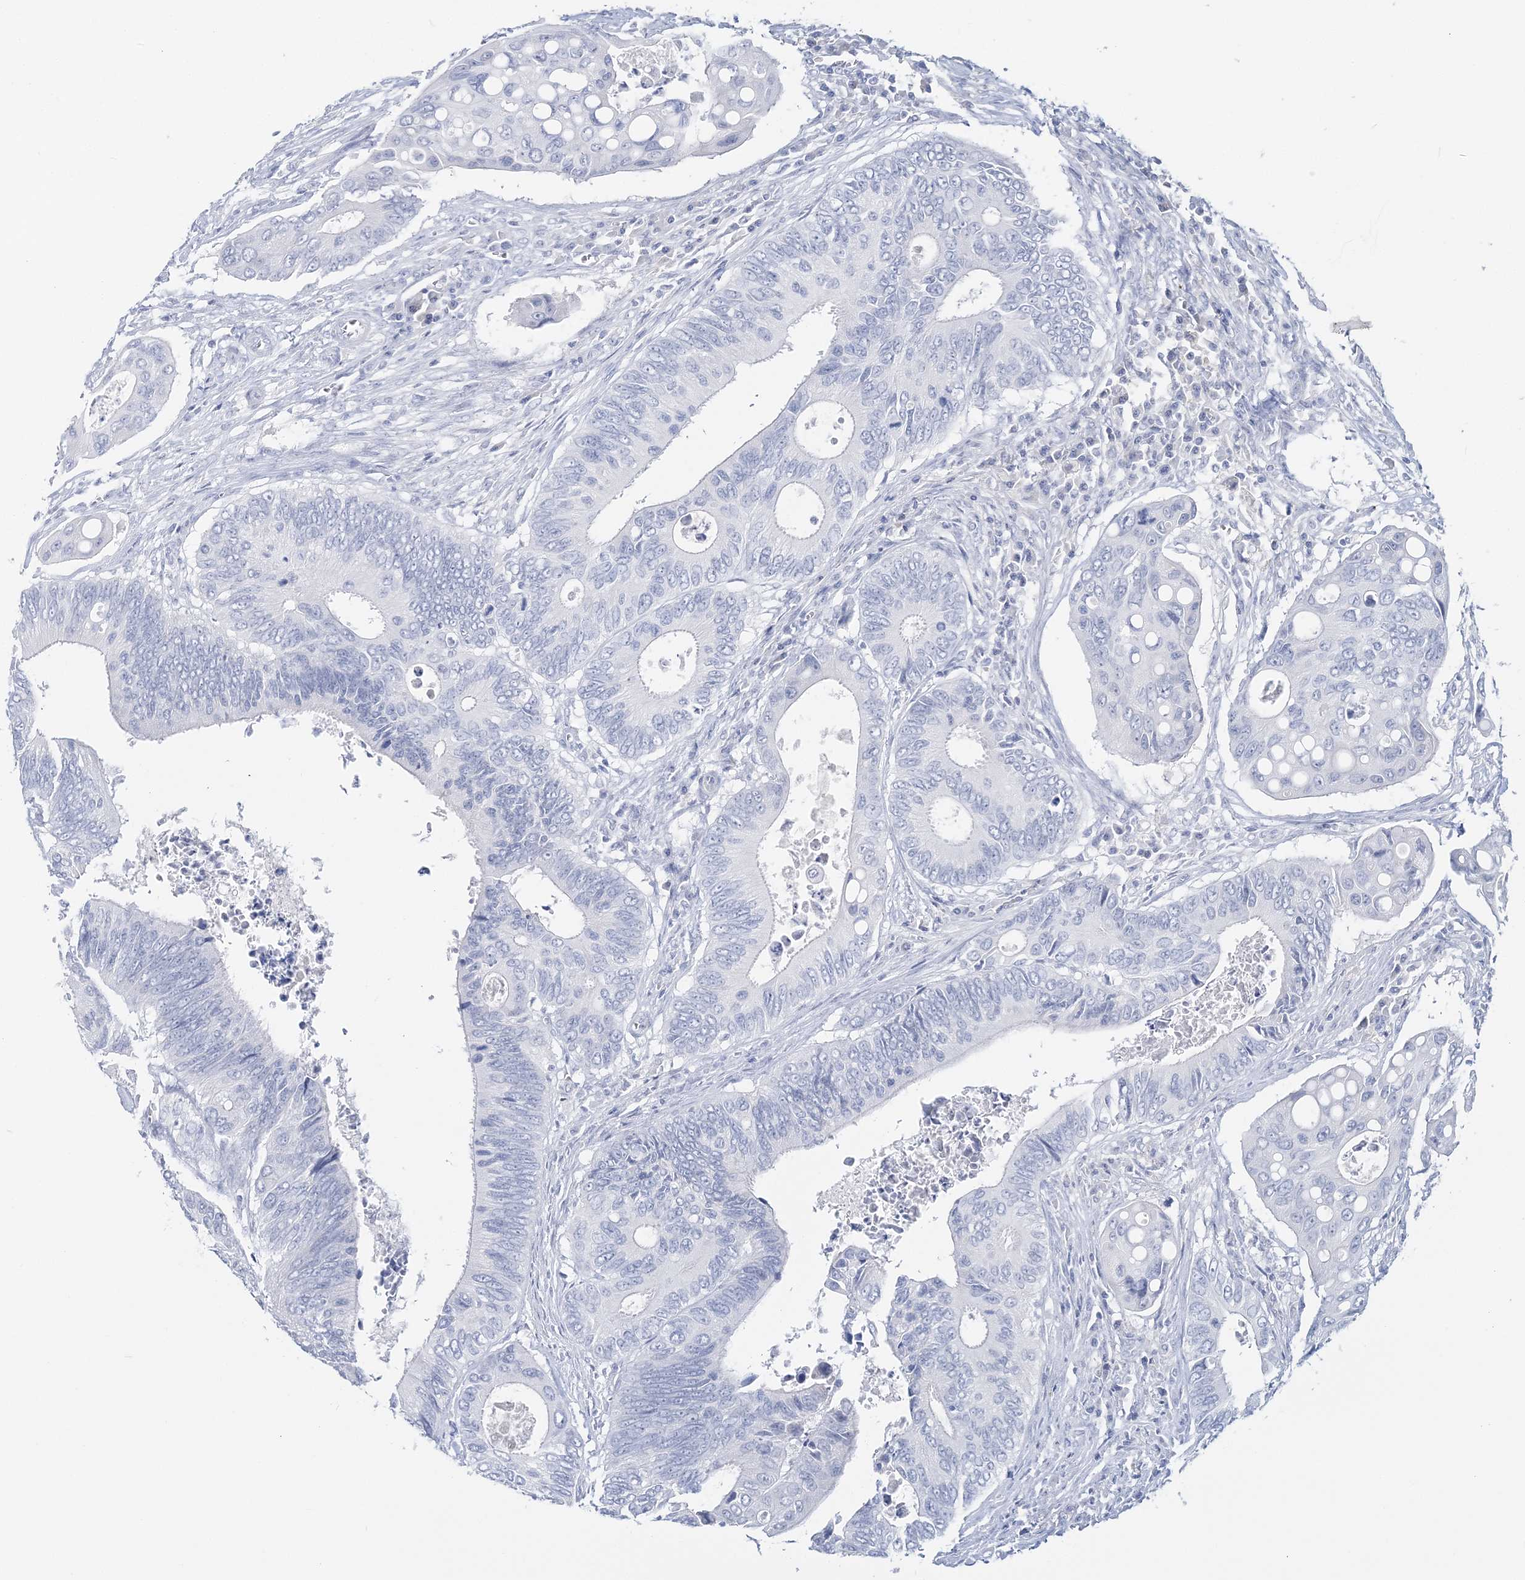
{"staining": {"intensity": "negative", "quantity": "none", "location": "none"}, "tissue": "colorectal cancer", "cell_type": "Tumor cells", "image_type": "cancer", "snomed": [{"axis": "morphology", "description": "Inflammation, NOS"}, {"axis": "morphology", "description": "Adenocarcinoma, NOS"}, {"axis": "topography", "description": "Colon"}], "caption": "The micrograph exhibits no staining of tumor cells in colorectal adenocarcinoma.", "gene": "CYP3A4", "patient": {"sex": "male", "age": 72}}